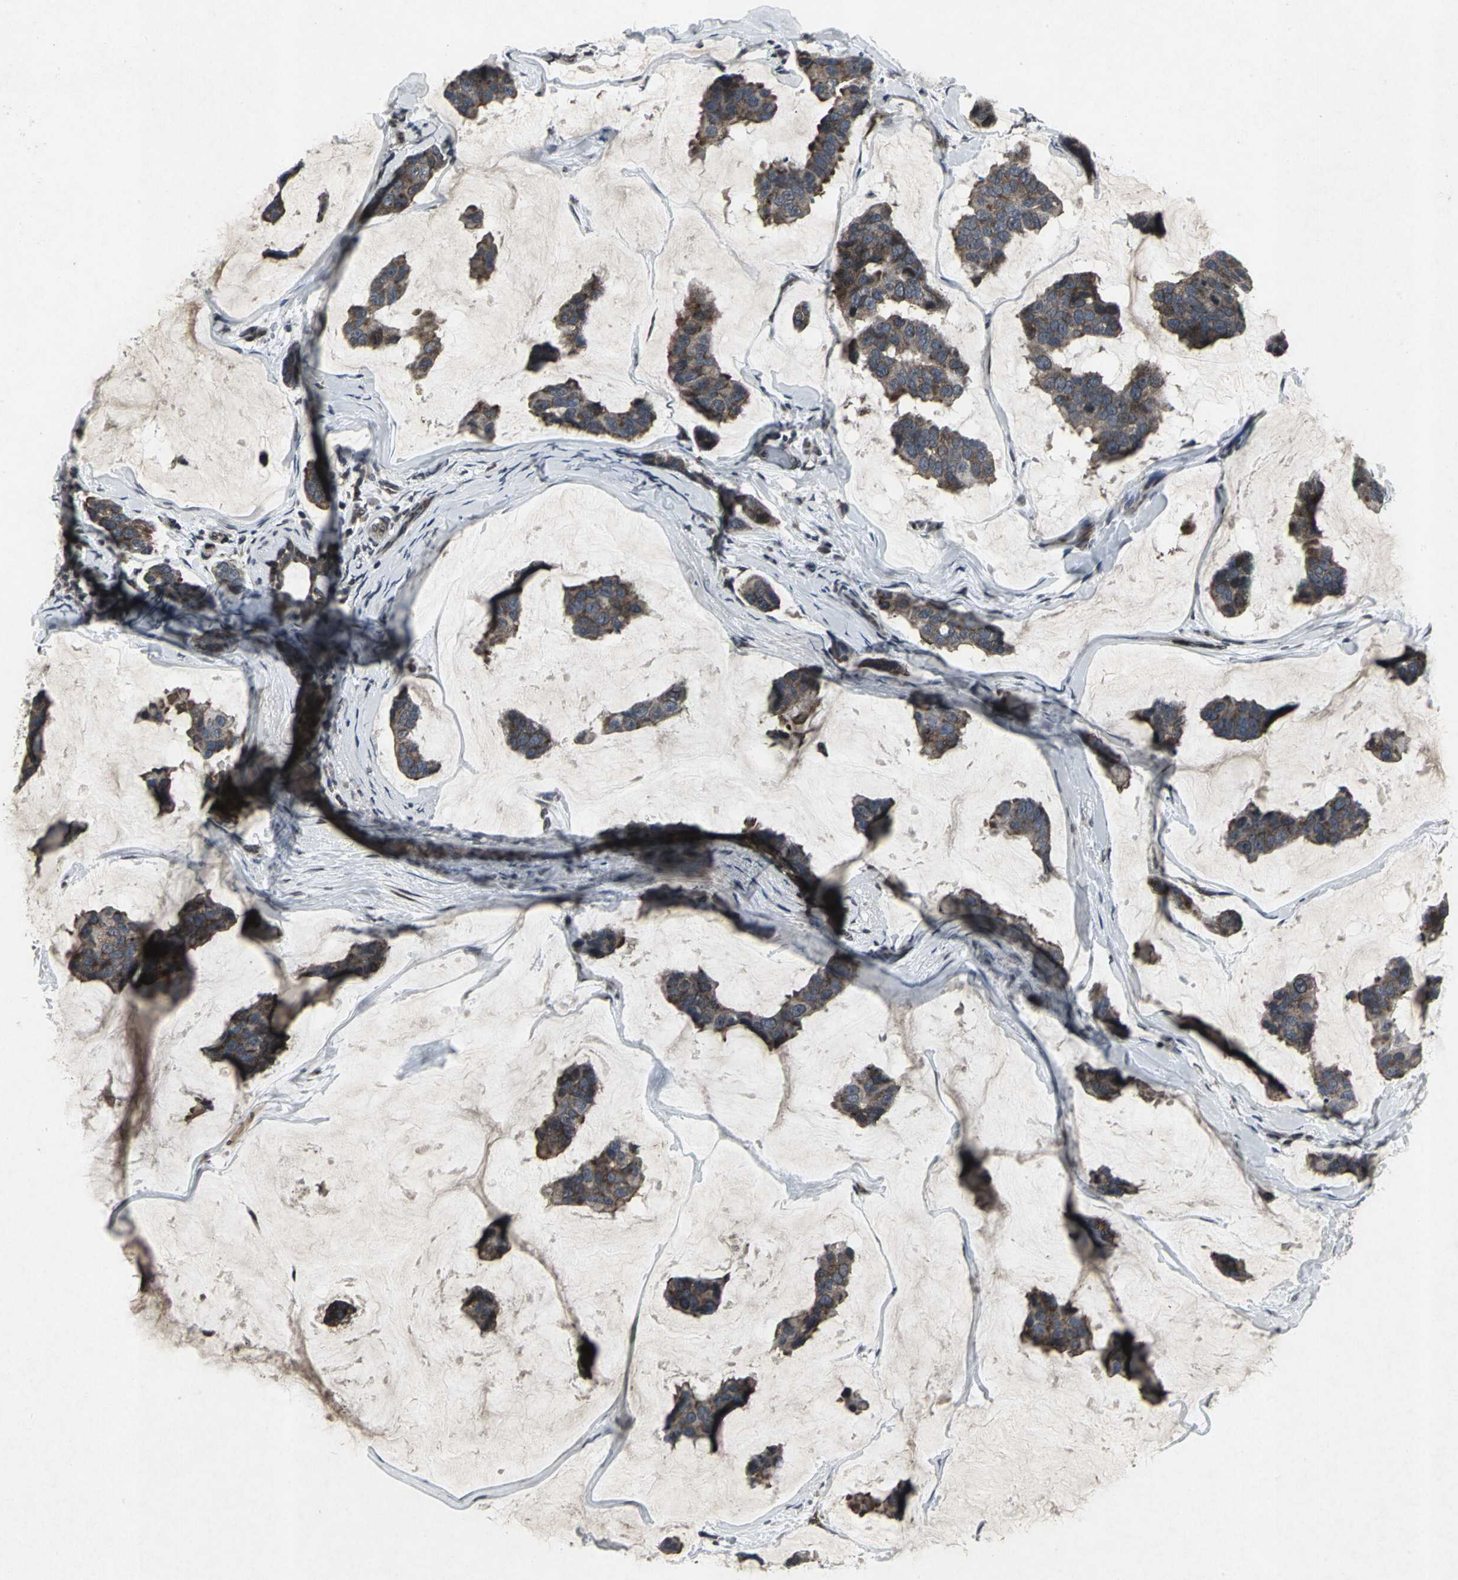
{"staining": {"intensity": "moderate", "quantity": ">75%", "location": "cytoplasmic/membranous"}, "tissue": "breast cancer", "cell_type": "Tumor cells", "image_type": "cancer", "snomed": [{"axis": "morphology", "description": "Normal tissue, NOS"}, {"axis": "morphology", "description": "Duct carcinoma"}, {"axis": "topography", "description": "Breast"}], "caption": "Protein analysis of breast intraductal carcinoma tissue demonstrates moderate cytoplasmic/membranous expression in about >75% of tumor cells.", "gene": "SH2B3", "patient": {"sex": "female", "age": 50}}